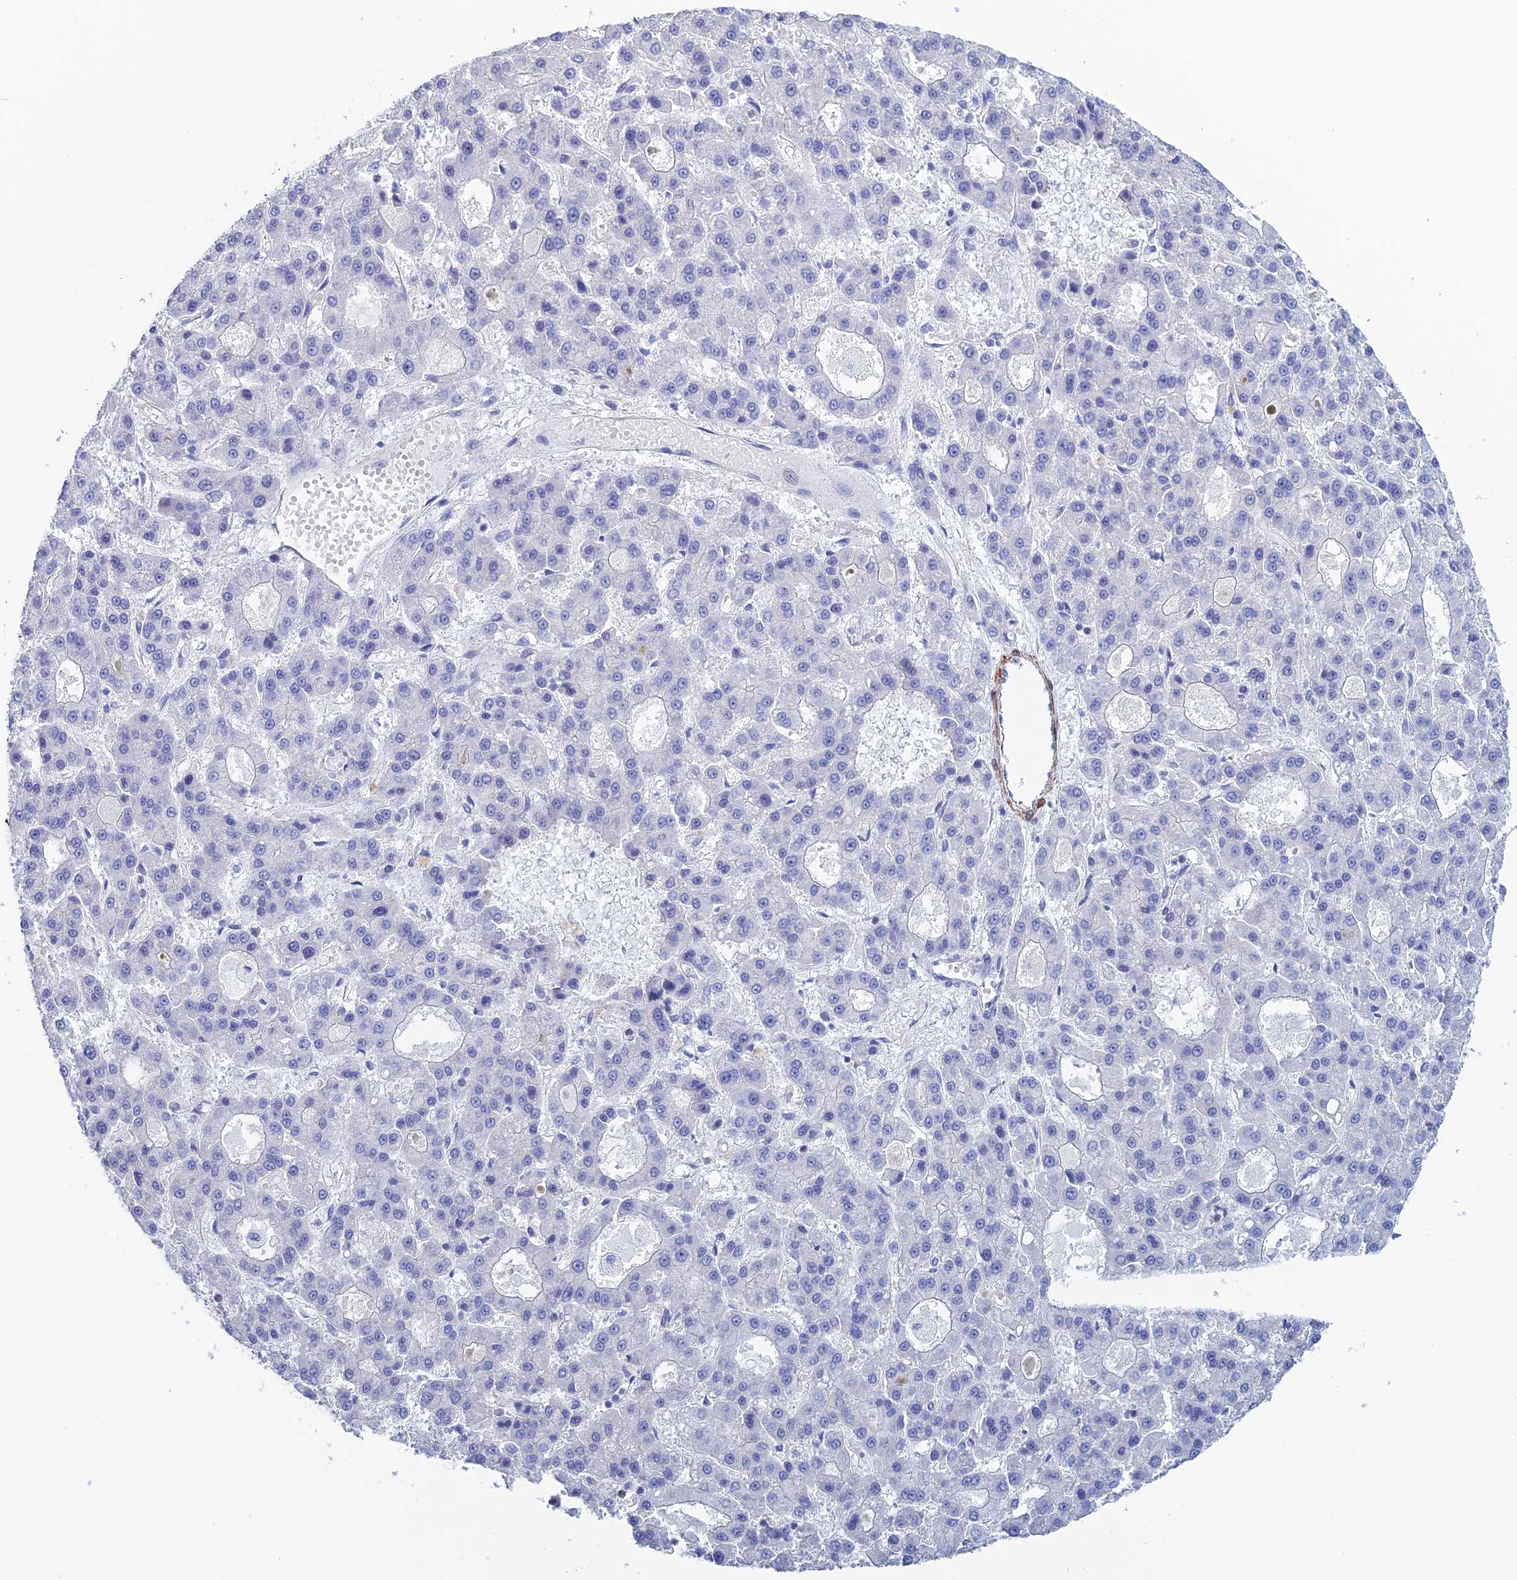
{"staining": {"intensity": "negative", "quantity": "none", "location": "none"}, "tissue": "liver cancer", "cell_type": "Tumor cells", "image_type": "cancer", "snomed": [{"axis": "morphology", "description": "Carcinoma, Hepatocellular, NOS"}, {"axis": "topography", "description": "Liver"}], "caption": "DAB immunohistochemical staining of liver cancer shows no significant positivity in tumor cells. (DAB immunohistochemistry (IHC) with hematoxylin counter stain).", "gene": "PCDHA8", "patient": {"sex": "male", "age": 70}}